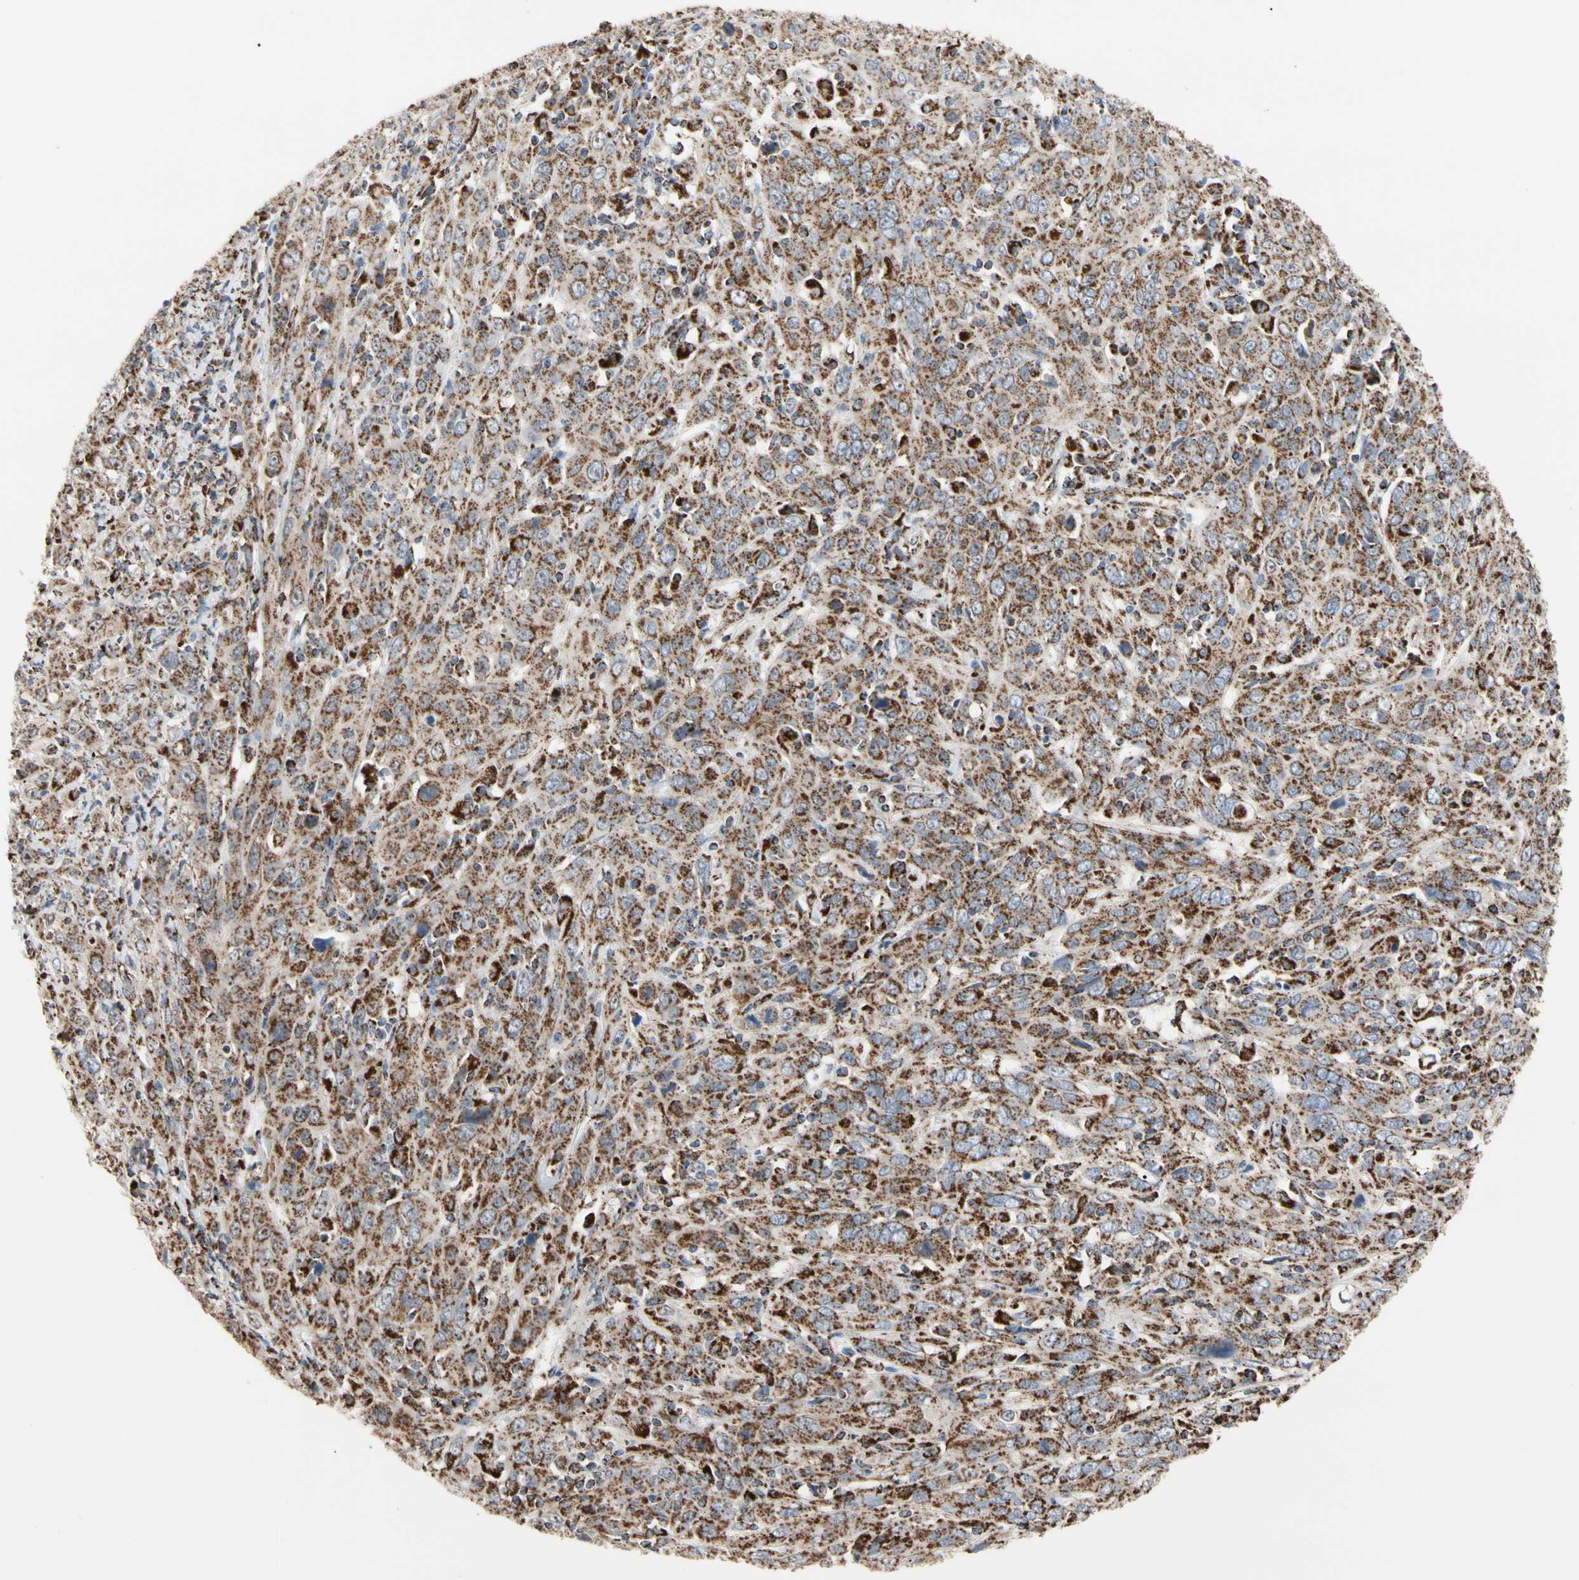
{"staining": {"intensity": "strong", "quantity": ">75%", "location": "cytoplasmic/membranous"}, "tissue": "cervical cancer", "cell_type": "Tumor cells", "image_type": "cancer", "snomed": [{"axis": "morphology", "description": "Squamous cell carcinoma, NOS"}, {"axis": "topography", "description": "Cervix"}], "caption": "Immunohistochemical staining of human cervical squamous cell carcinoma exhibits strong cytoplasmic/membranous protein positivity in about >75% of tumor cells.", "gene": "FAM110B", "patient": {"sex": "female", "age": 46}}